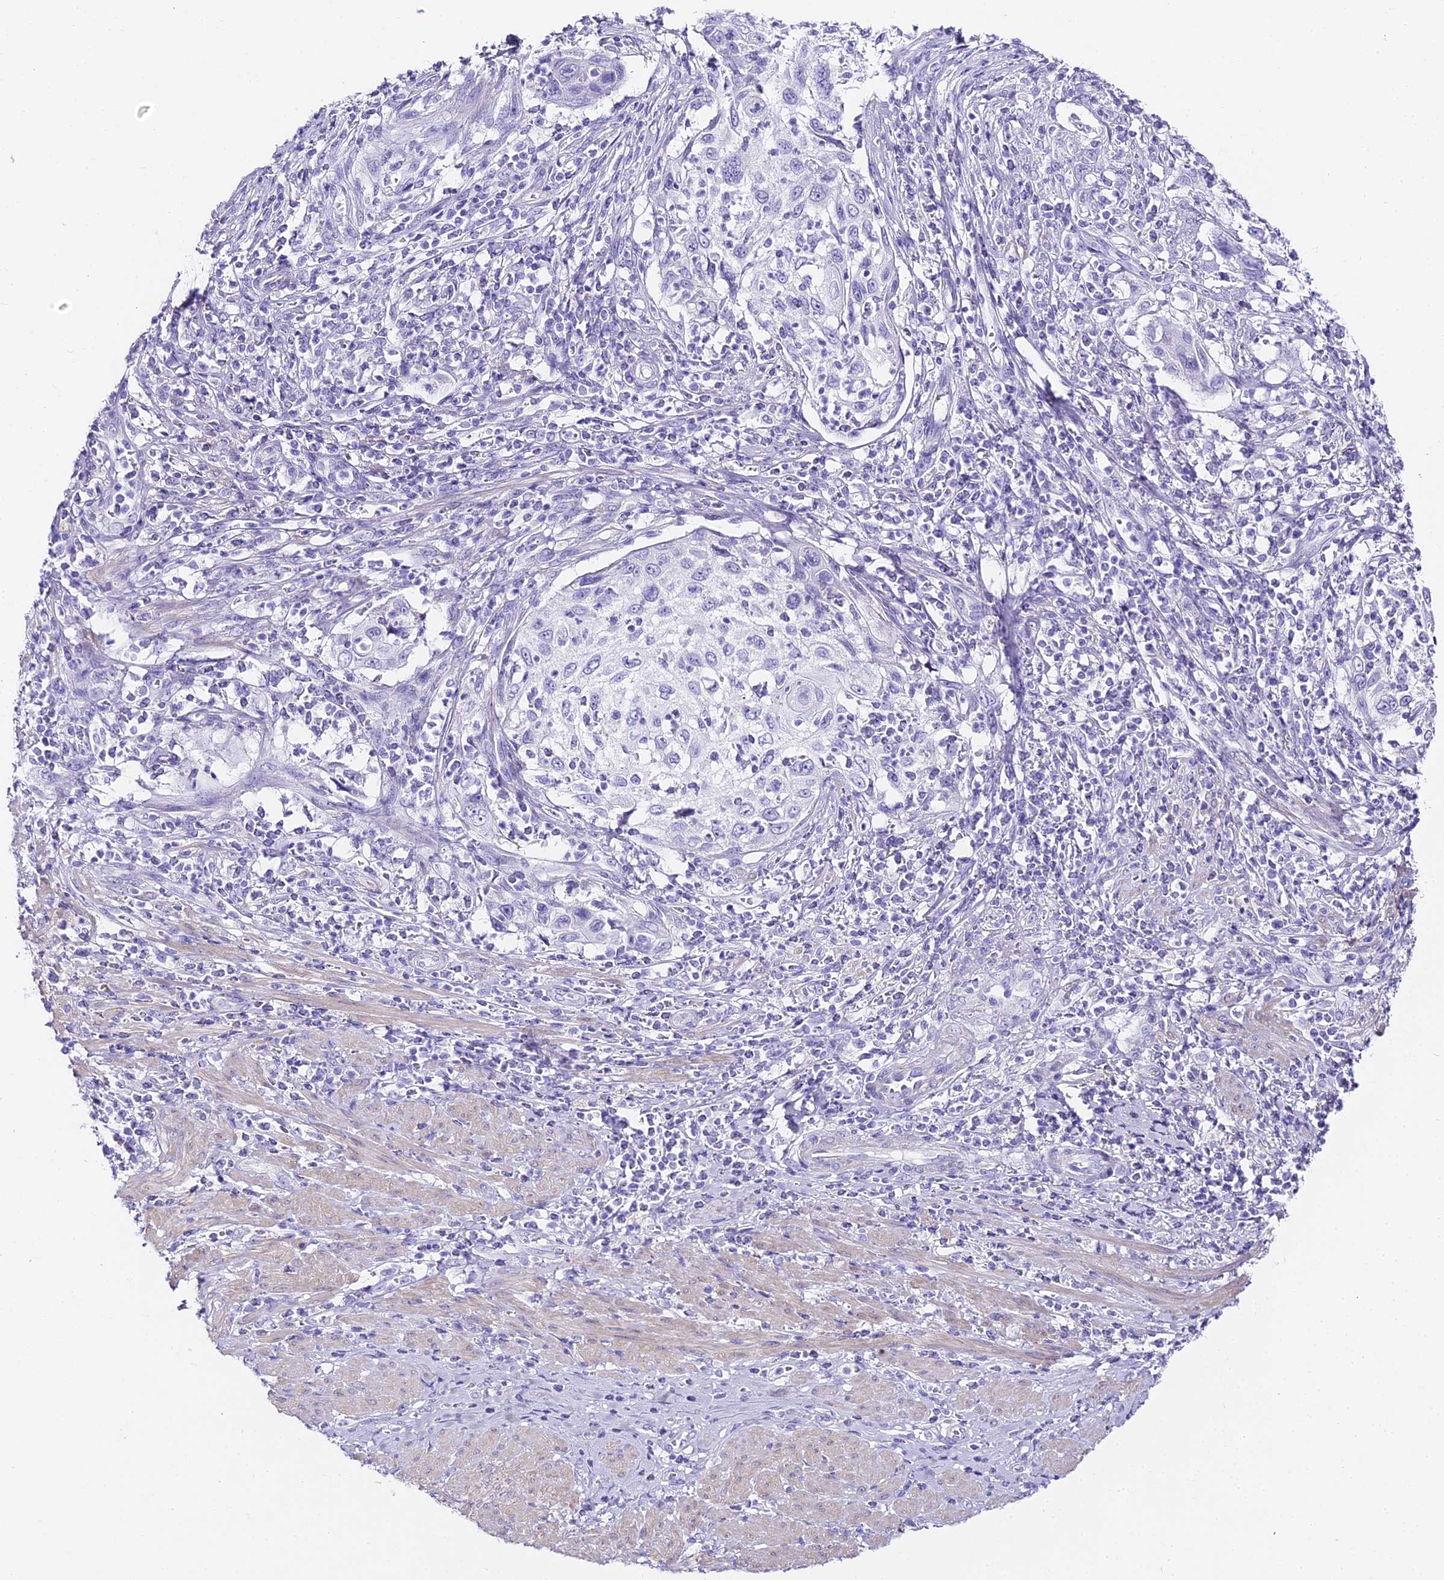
{"staining": {"intensity": "negative", "quantity": "none", "location": "none"}, "tissue": "cervical cancer", "cell_type": "Tumor cells", "image_type": "cancer", "snomed": [{"axis": "morphology", "description": "Squamous cell carcinoma, NOS"}, {"axis": "topography", "description": "Cervix"}], "caption": "Immunohistochemistry (IHC) of cervical cancer (squamous cell carcinoma) reveals no positivity in tumor cells.", "gene": "ABHD14A-ACY1", "patient": {"sex": "female", "age": 70}}